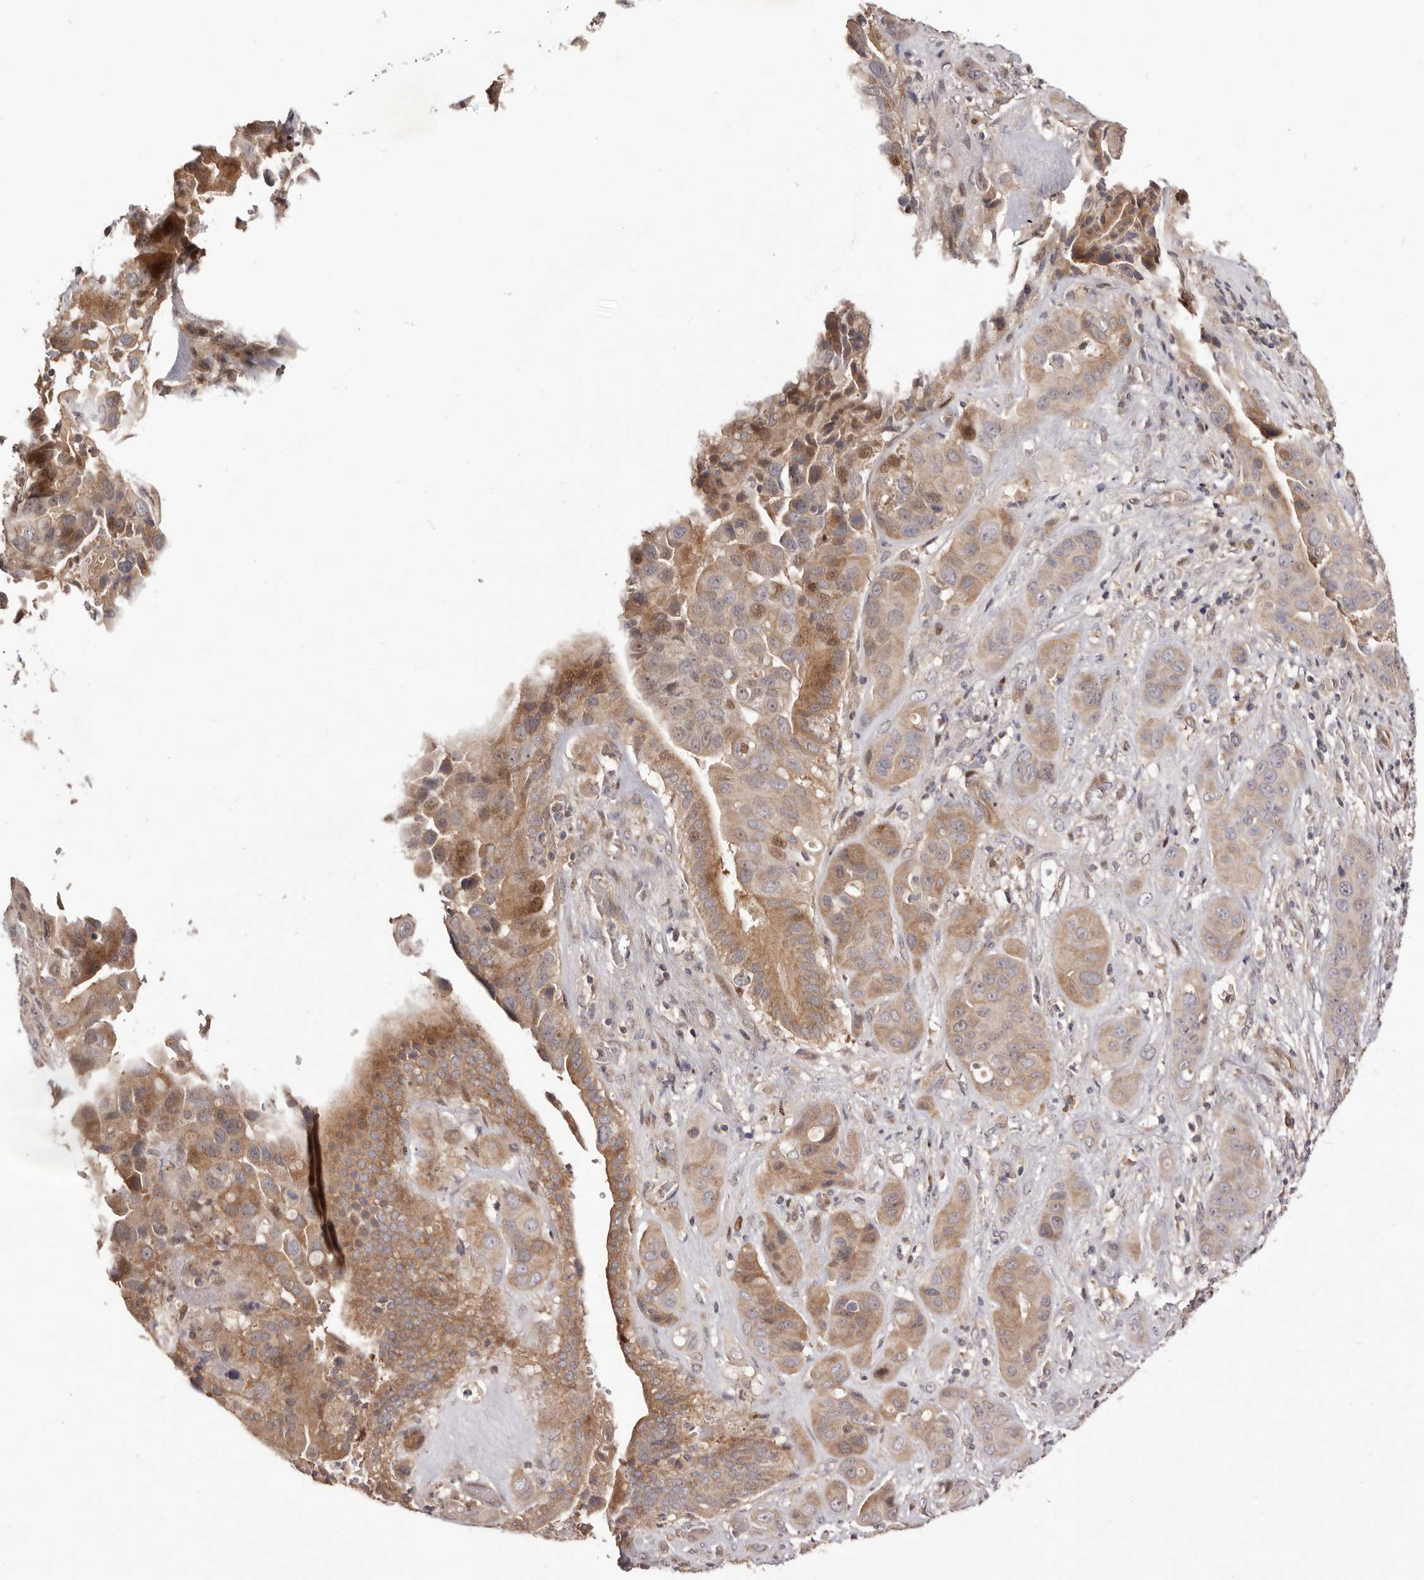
{"staining": {"intensity": "moderate", "quantity": ">75%", "location": "cytoplasmic/membranous"}, "tissue": "liver cancer", "cell_type": "Tumor cells", "image_type": "cancer", "snomed": [{"axis": "morphology", "description": "Cholangiocarcinoma"}, {"axis": "topography", "description": "Liver"}], "caption": "Liver cholangiocarcinoma stained for a protein exhibits moderate cytoplasmic/membranous positivity in tumor cells.", "gene": "DOP1A", "patient": {"sex": "female", "age": 52}}